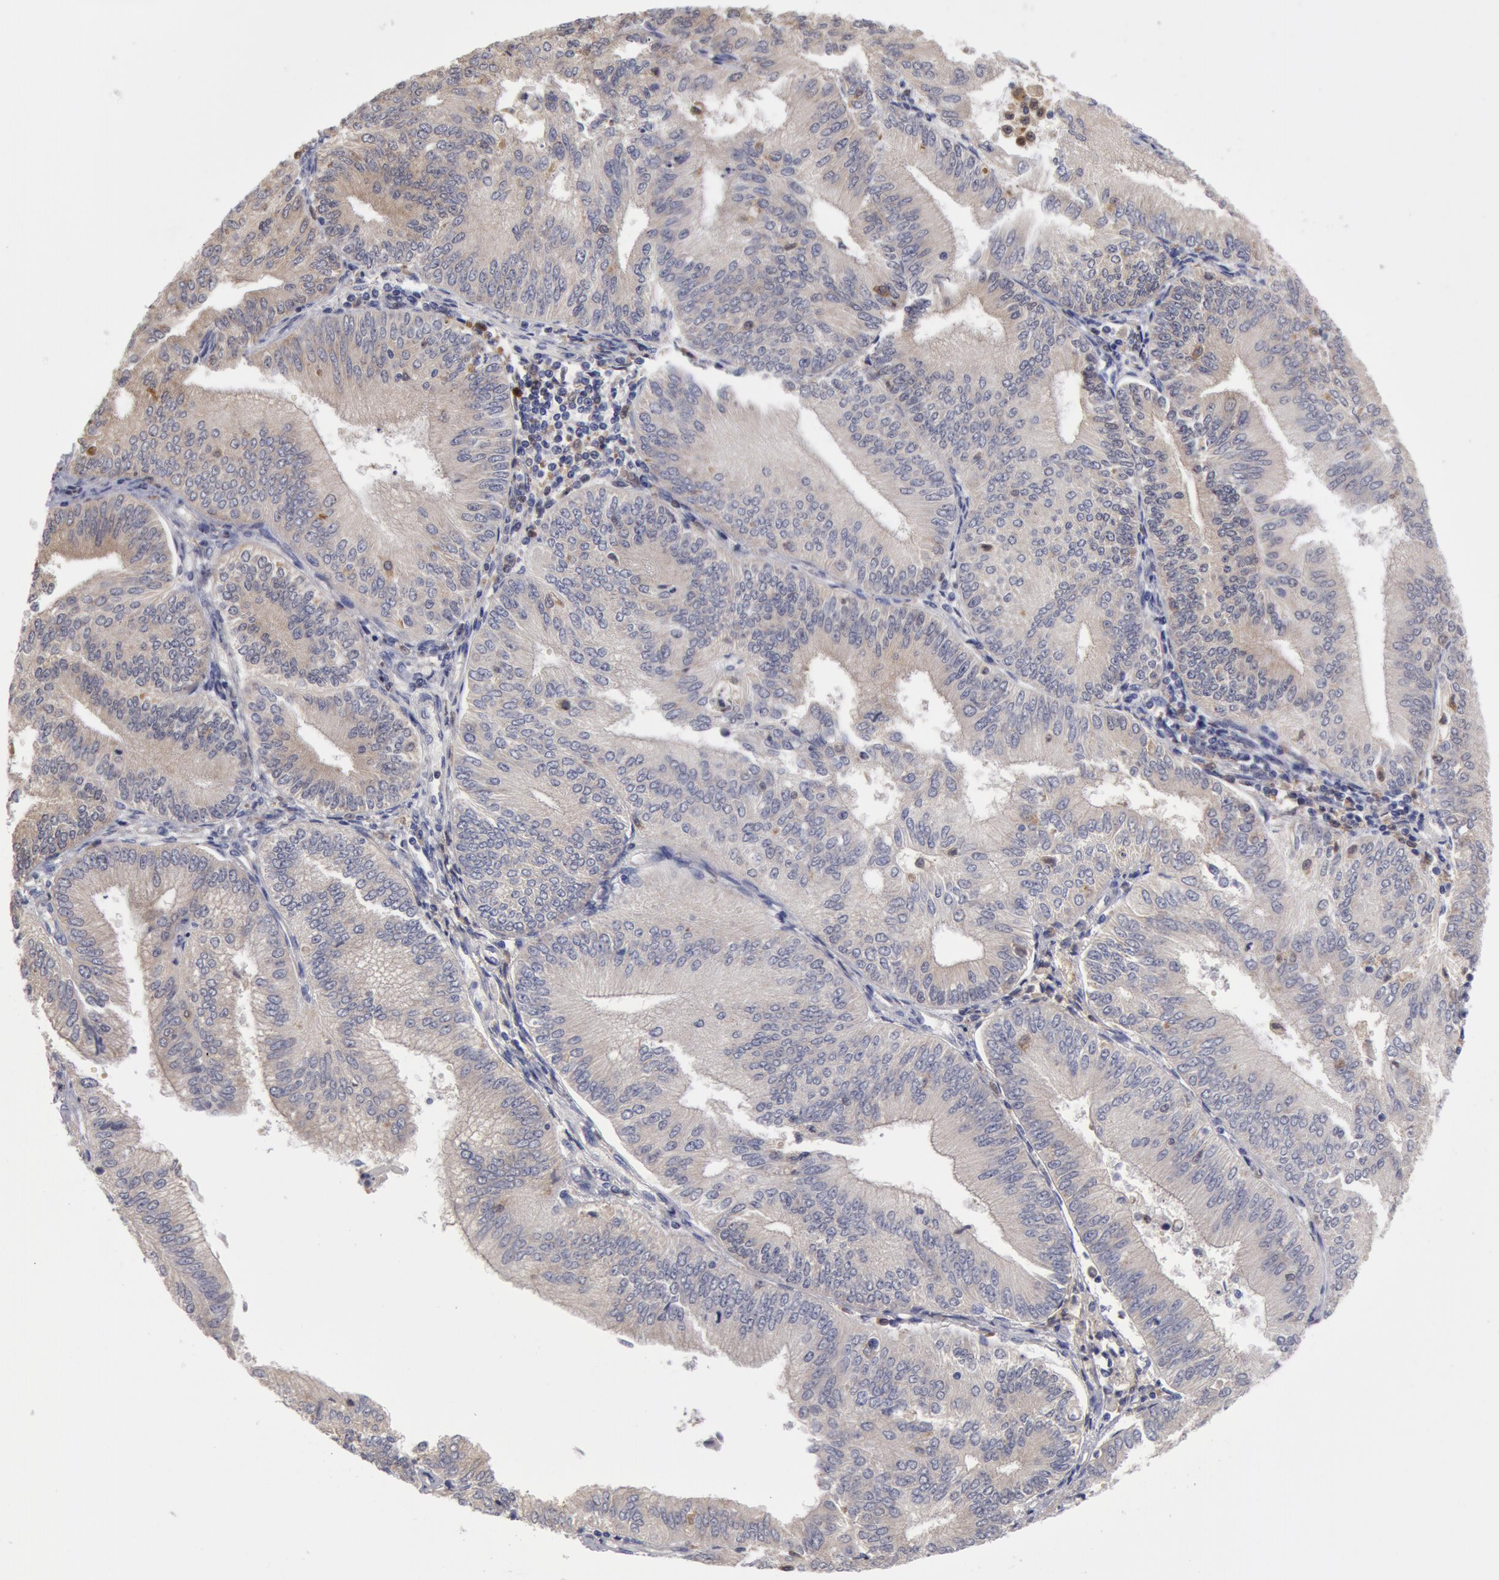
{"staining": {"intensity": "weak", "quantity": ">75%", "location": "cytoplasmic/membranous"}, "tissue": "endometrial cancer", "cell_type": "Tumor cells", "image_type": "cancer", "snomed": [{"axis": "morphology", "description": "Adenocarcinoma, NOS"}, {"axis": "topography", "description": "Endometrium"}], "caption": "High-magnification brightfield microscopy of endometrial adenocarcinoma stained with DAB (brown) and counterstained with hematoxylin (blue). tumor cells exhibit weak cytoplasmic/membranous staining is seen in about>75% of cells.", "gene": "SYK", "patient": {"sex": "female", "age": 55}}